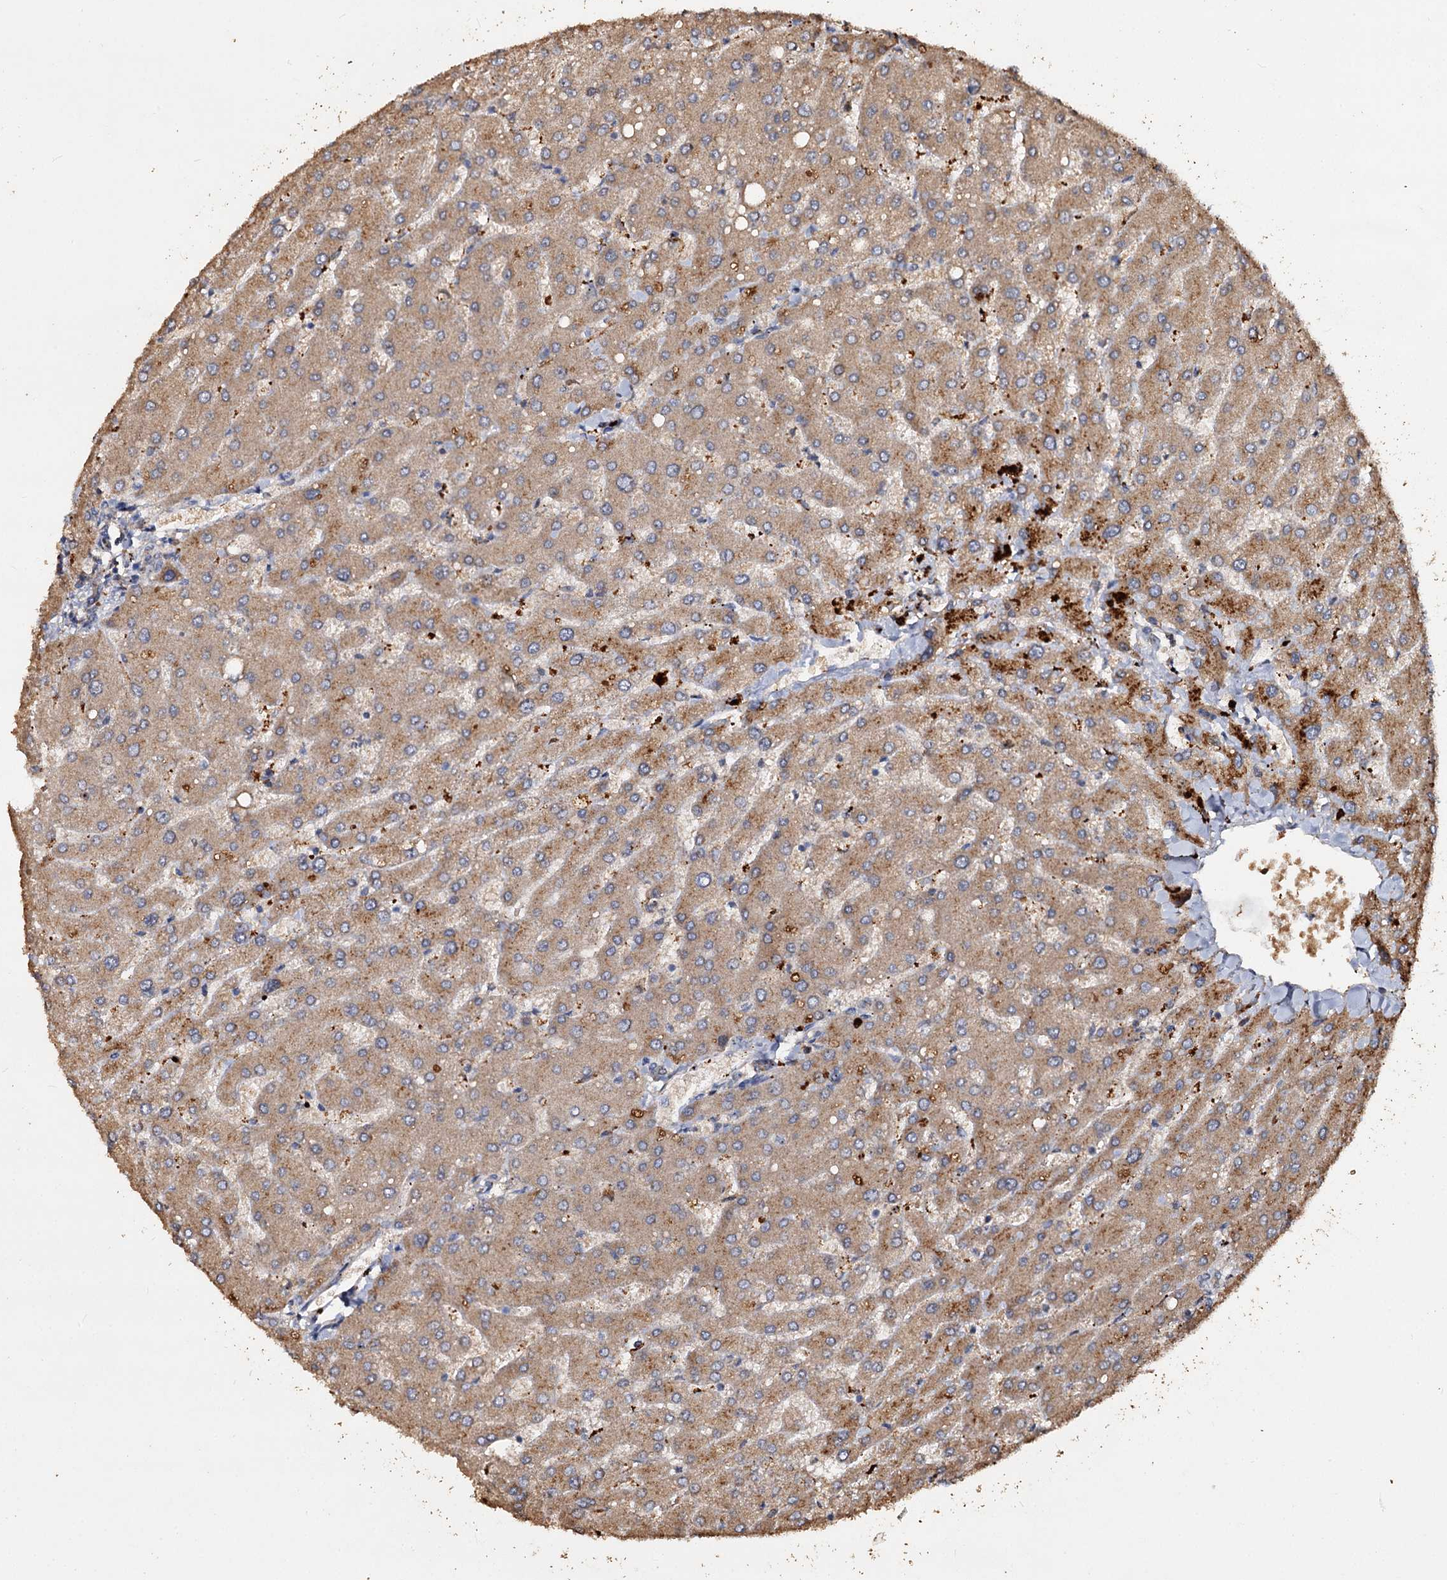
{"staining": {"intensity": "weak", "quantity": "25%-75%", "location": "cytoplasmic/membranous"}, "tissue": "liver", "cell_type": "Cholangiocytes", "image_type": "normal", "snomed": [{"axis": "morphology", "description": "Normal tissue, NOS"}, {"axis": "topography", "description": "Liver"}], "caption": "Immunohistochemistry photomicrograph of normal liver: liver stained using IHC exhibits low levels of weak protein expression localized specifically in the cytoplasmic/membranous of cholangiocytes, appearing as a cytoplasmic/membranous brown color.", "gene": "NOTCH2NLA", "patient": {"sex": "male", "age": 55}}